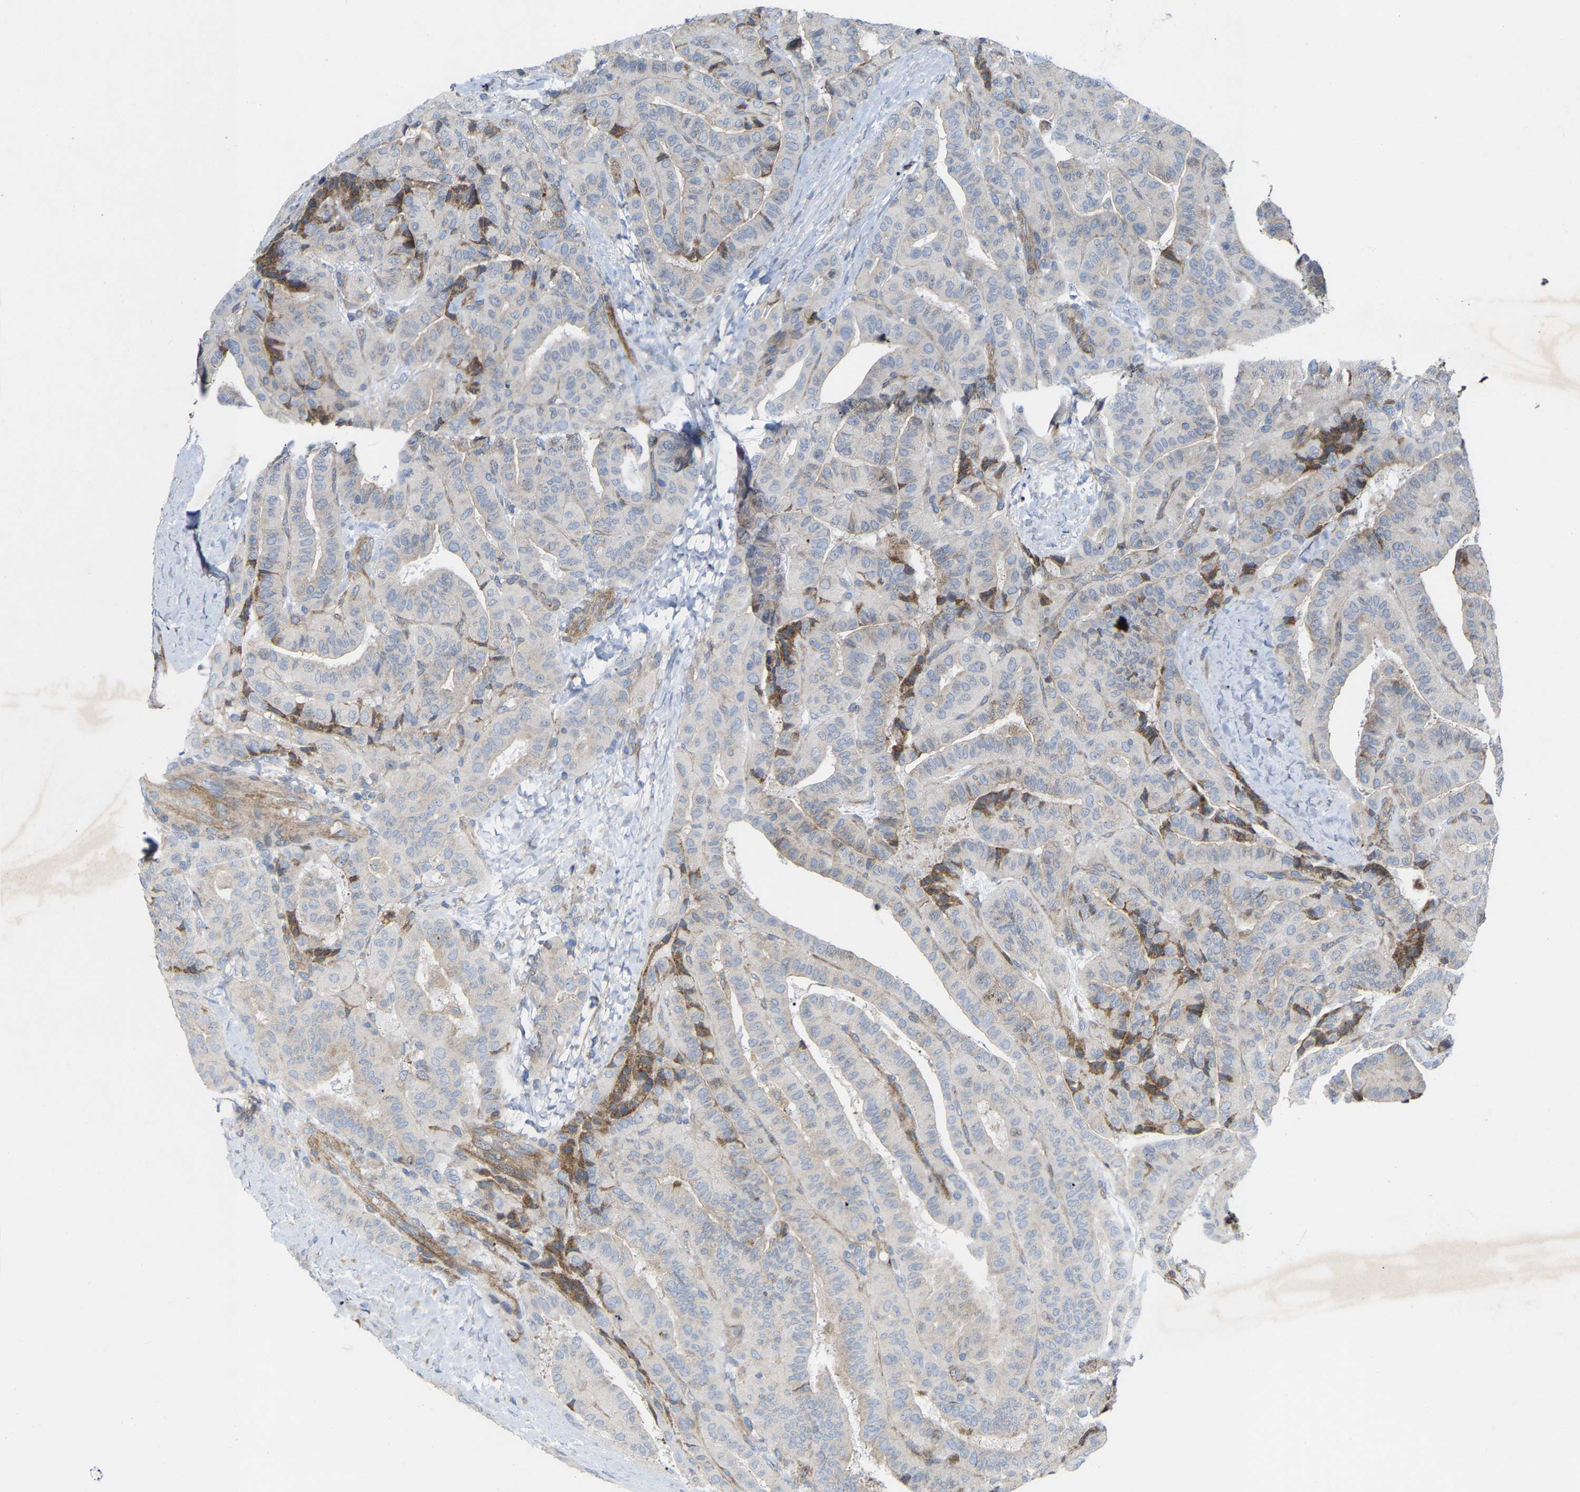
{"staining": {"intensity": "negative", "quantity": "none", "location": "none"}, "tissue": "thyroid cancer", "cell_type": "Tumor cells", "image_type": "cancer", "snomed": [{"axis": "morphology", "description": "Papillary adenocarcinoma, NOS"}, {"axis": "topography", "description": "Thyroid gland"}], "caption": "Immunohistochemistry image of neoplastic tissue: human thyroid papillary adenocarcinoma stained with DAB exhibits no significant protein staining in tumor cells.", "gene": "TOR1B", "patient": {"sex": "male", "age": 77}}